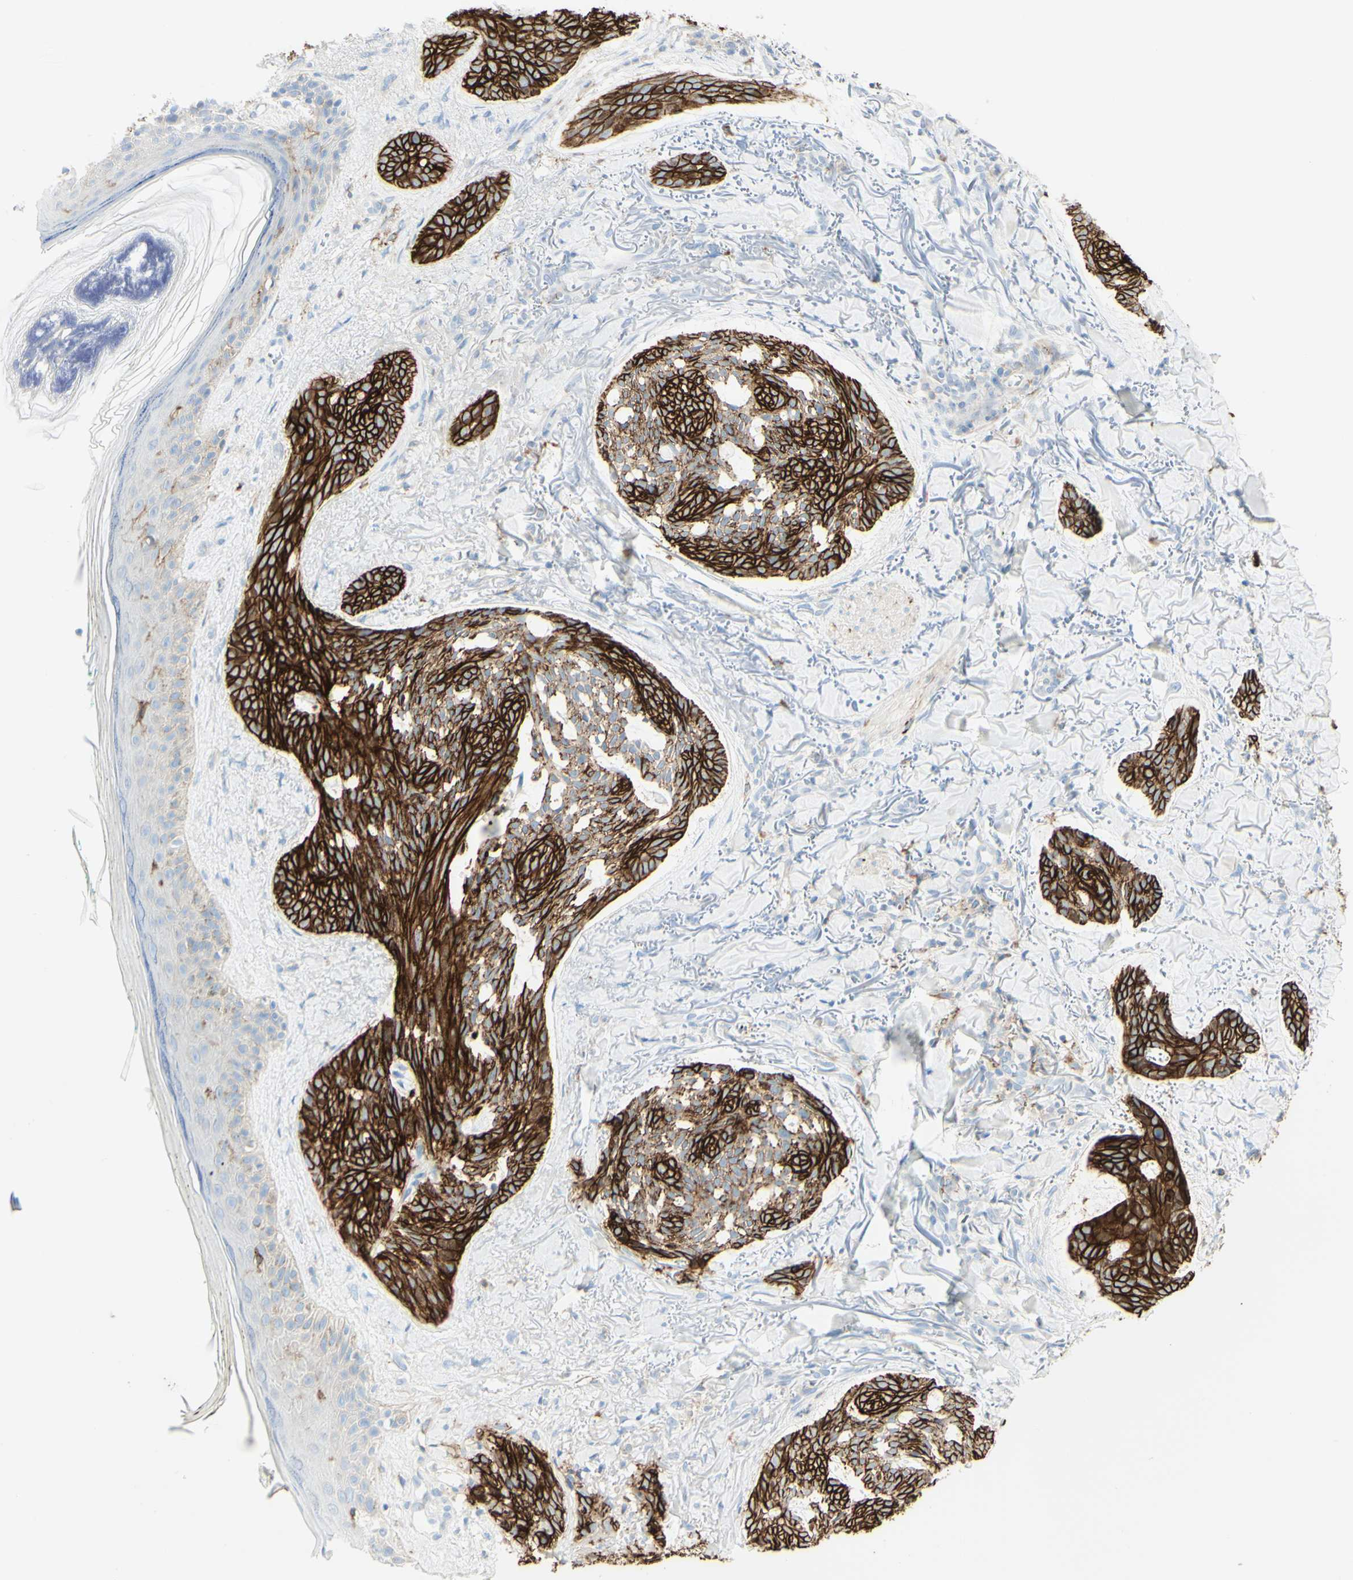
{"staining": {"intensity": "strong", "quantity": ">75%", "location": "cytoplasmic/membranous"}, "tissue": "skin cancer", "cell_type": "Tumor cells", "image_type": "cancer", "snomed": [{"axis": "morphology", "description": "Basal cell carcinoma"}, {"axis": "topography", "description": "Skin"}], "caption": "IHC (DAB) staining of skin cancer displays strong cytoplasmic/membranous protein staining in about >75% of tumor cells. The protein is stained brown, and the nuclei are stained in blue (DAB IHC with brightfield microscopy, high magnification).", "gene": "ALCAM", "patient": {"sex": "male", "age": 43}}